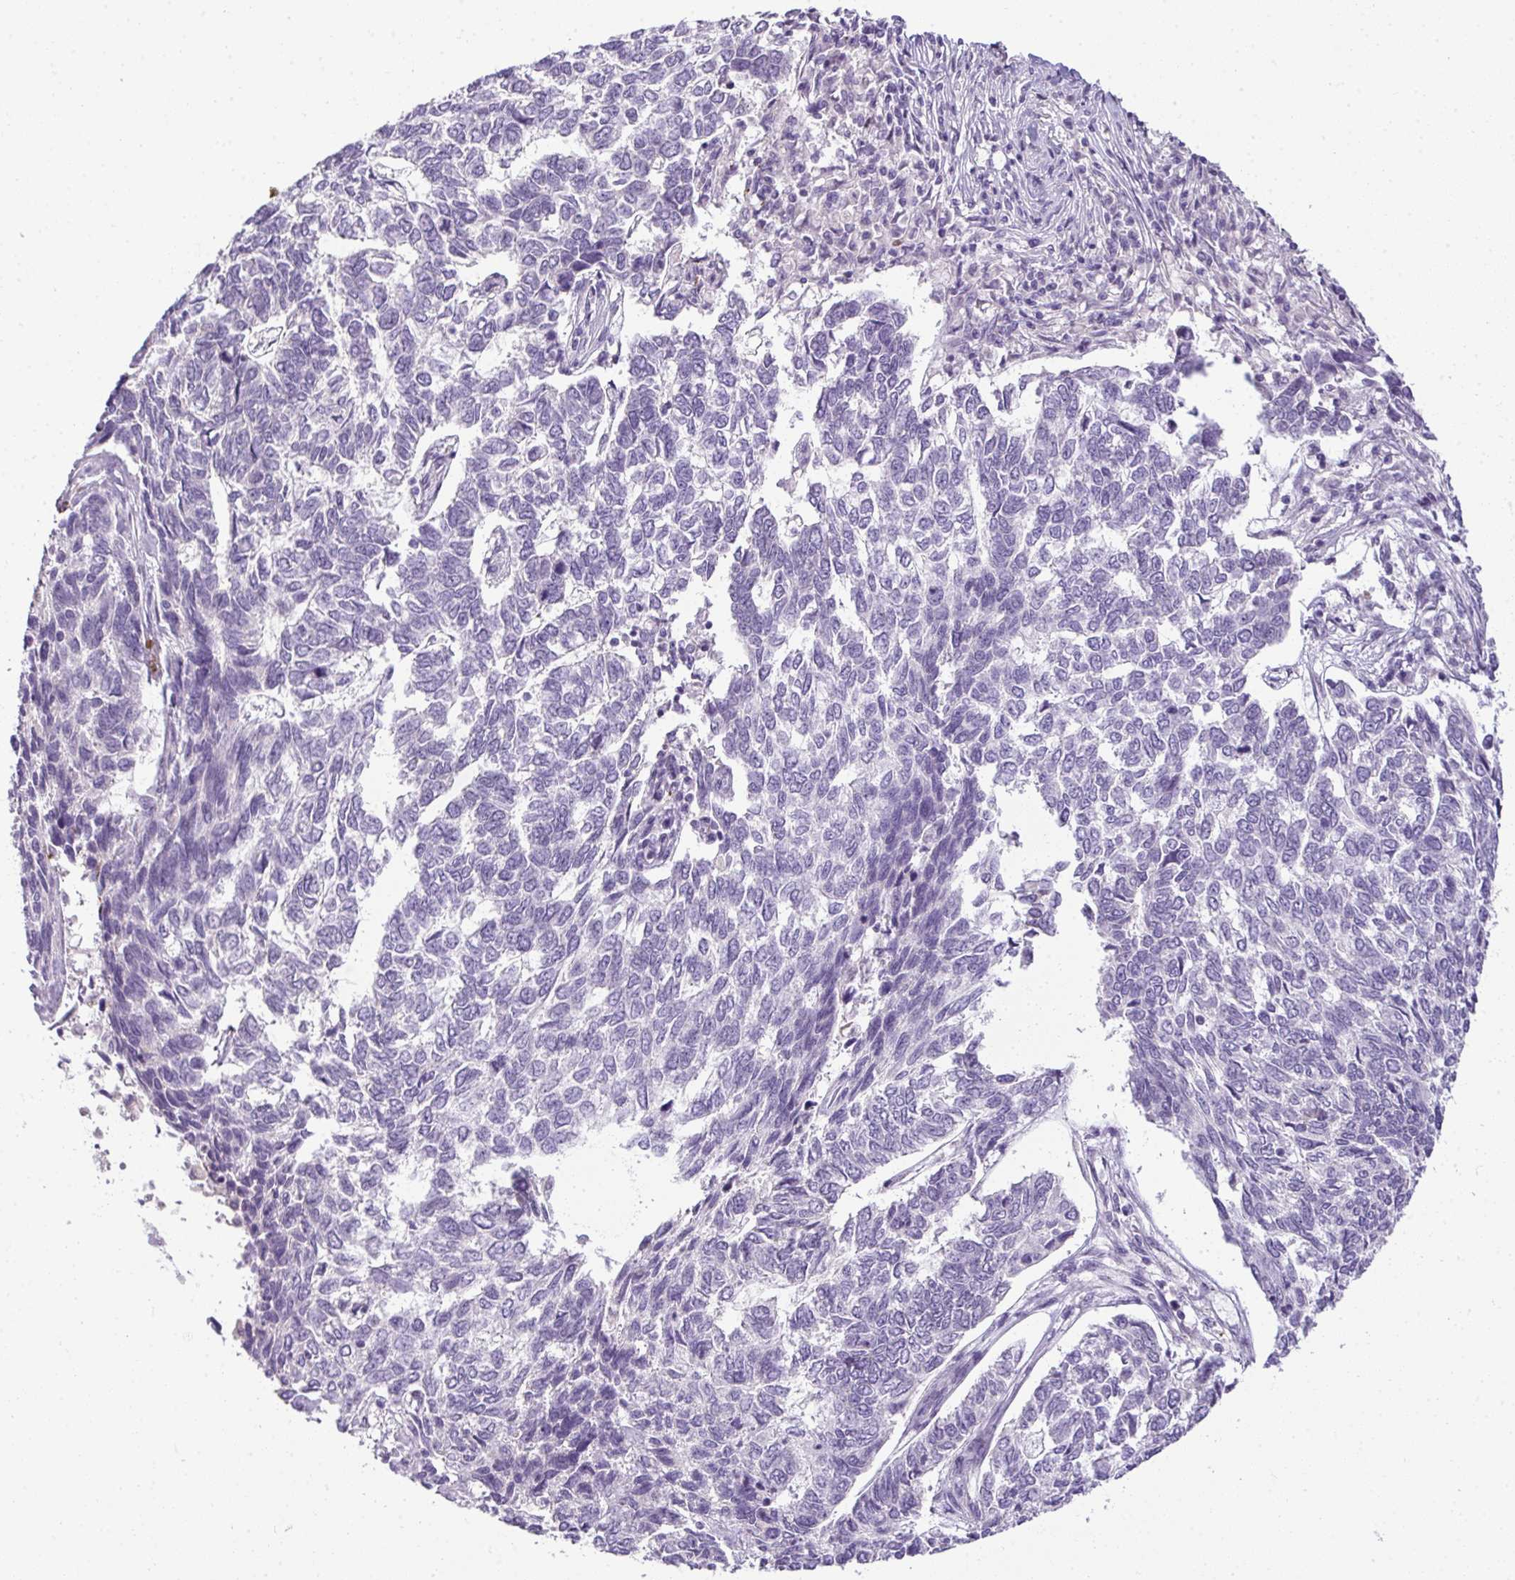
{"staining": {"intensity": "negative", "quantity": "none", "location": "none"}, "tissue": "skin cancer", "cell_type": "Tumor cells", "image_type": "cancer", "snomed": [{"axis": "morphology", "description": "Basal cell carcinoma"}, {"axis": "topography", "description": "Skin"}], "caption": "The histopathology image exhibits no significant staining in tumor cells of basal cell carcinoma (skin). (Brightfield microscopy of DAB (3,3'-diaminobenzidine) IHC at high magnification).", "gene": "CMPK1", "patient": {"sex": "female", "age": 65}}